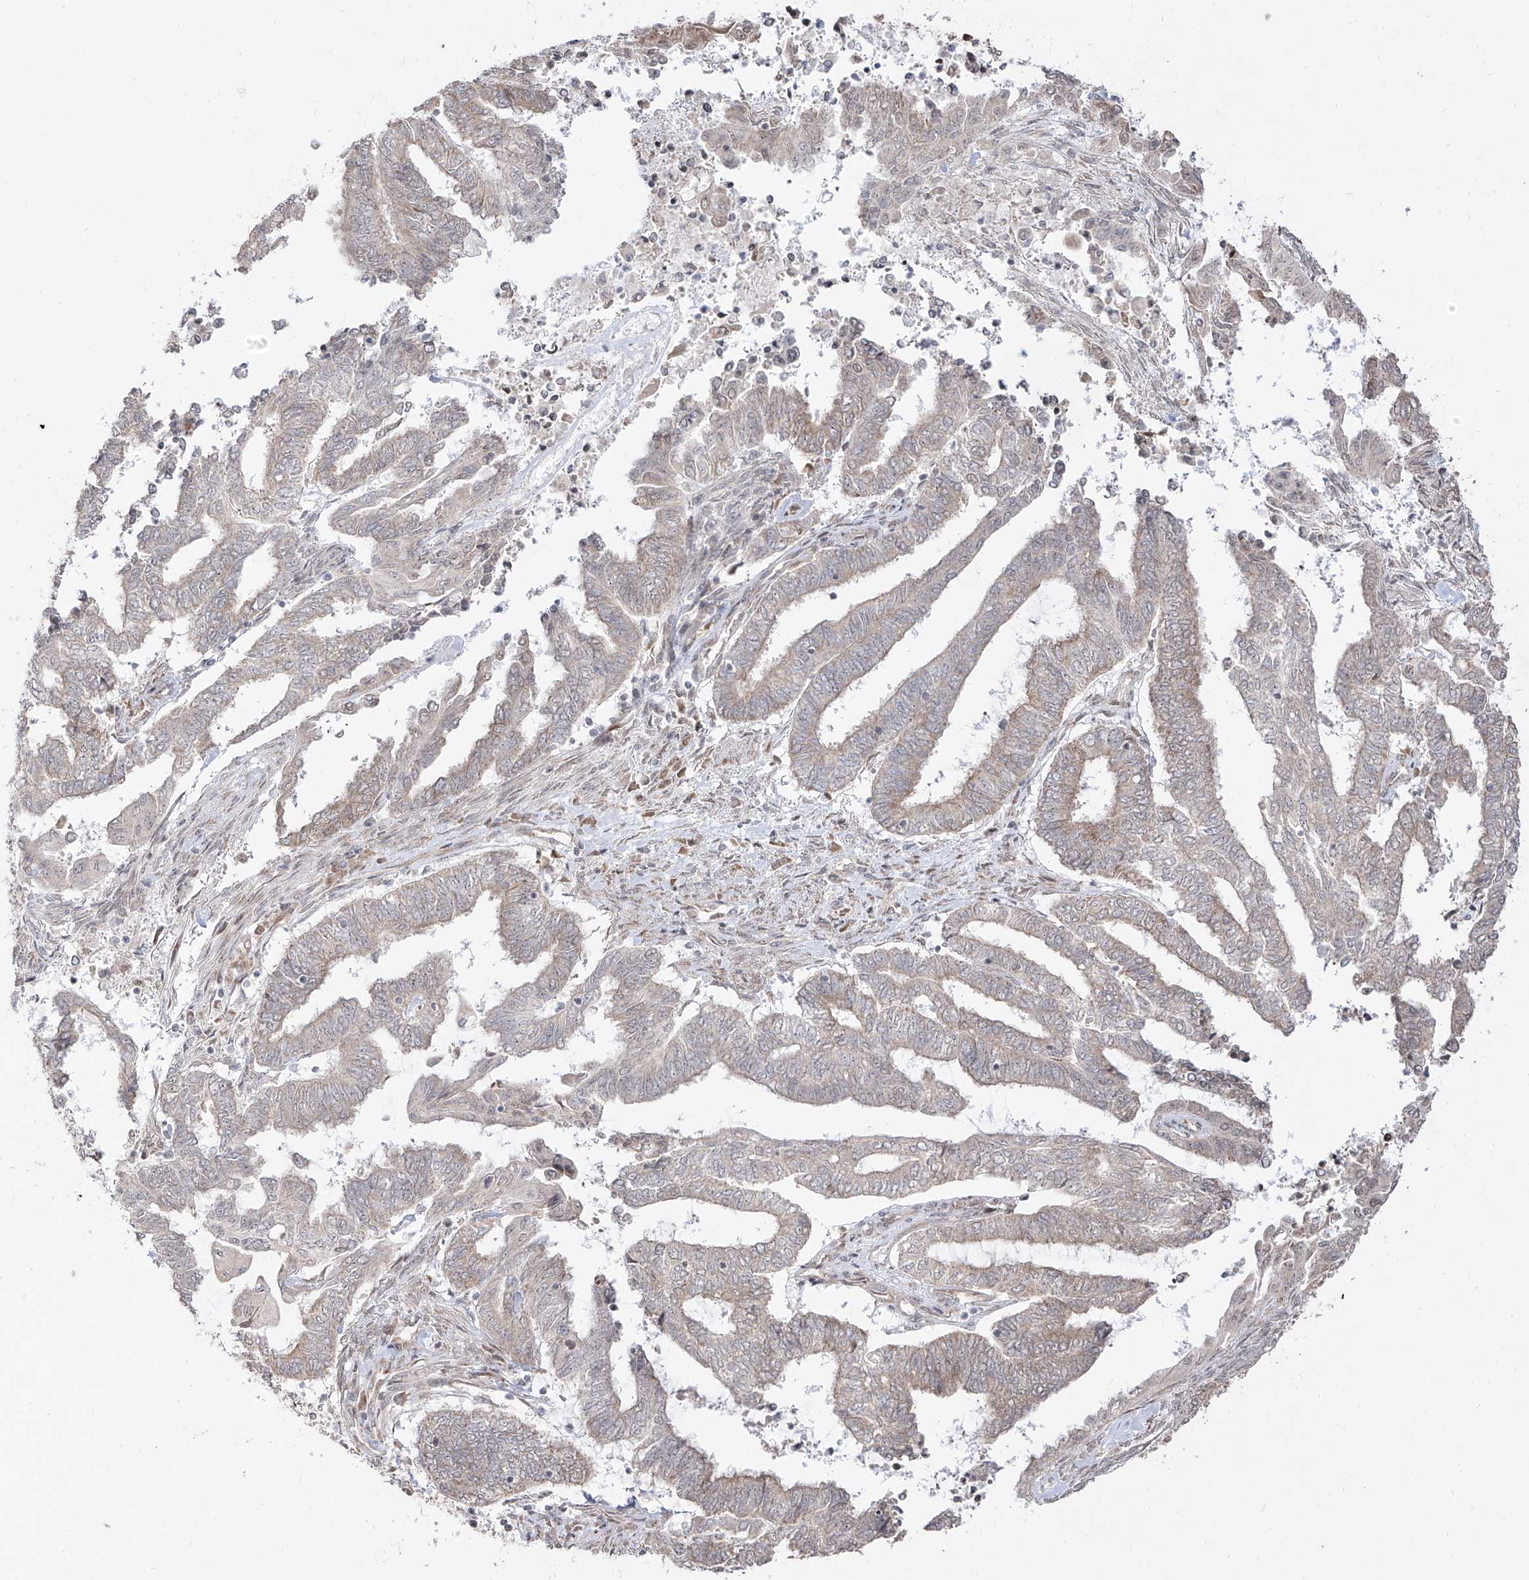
{"staining": {"intensity": "negative", "quantity": "none", "location": "none"}, "tissue": "endometrial cancer", "cell_type": "Tumor cells", "image_type": "cancer", "snomed": [{"axis": "morphology", "description": "Adenocarcinoma, NOS"}, {"axis": "topography", "description": "Uterus"}, {"axis": "topography", "description": "Endometrium"}], "caption": "Protein analysis of adenocarcinoma (endometrial) shows no significant staining in tumor cells.", "gene": "SNRNP27", "patient": {"sex": "female", "age": 70}}